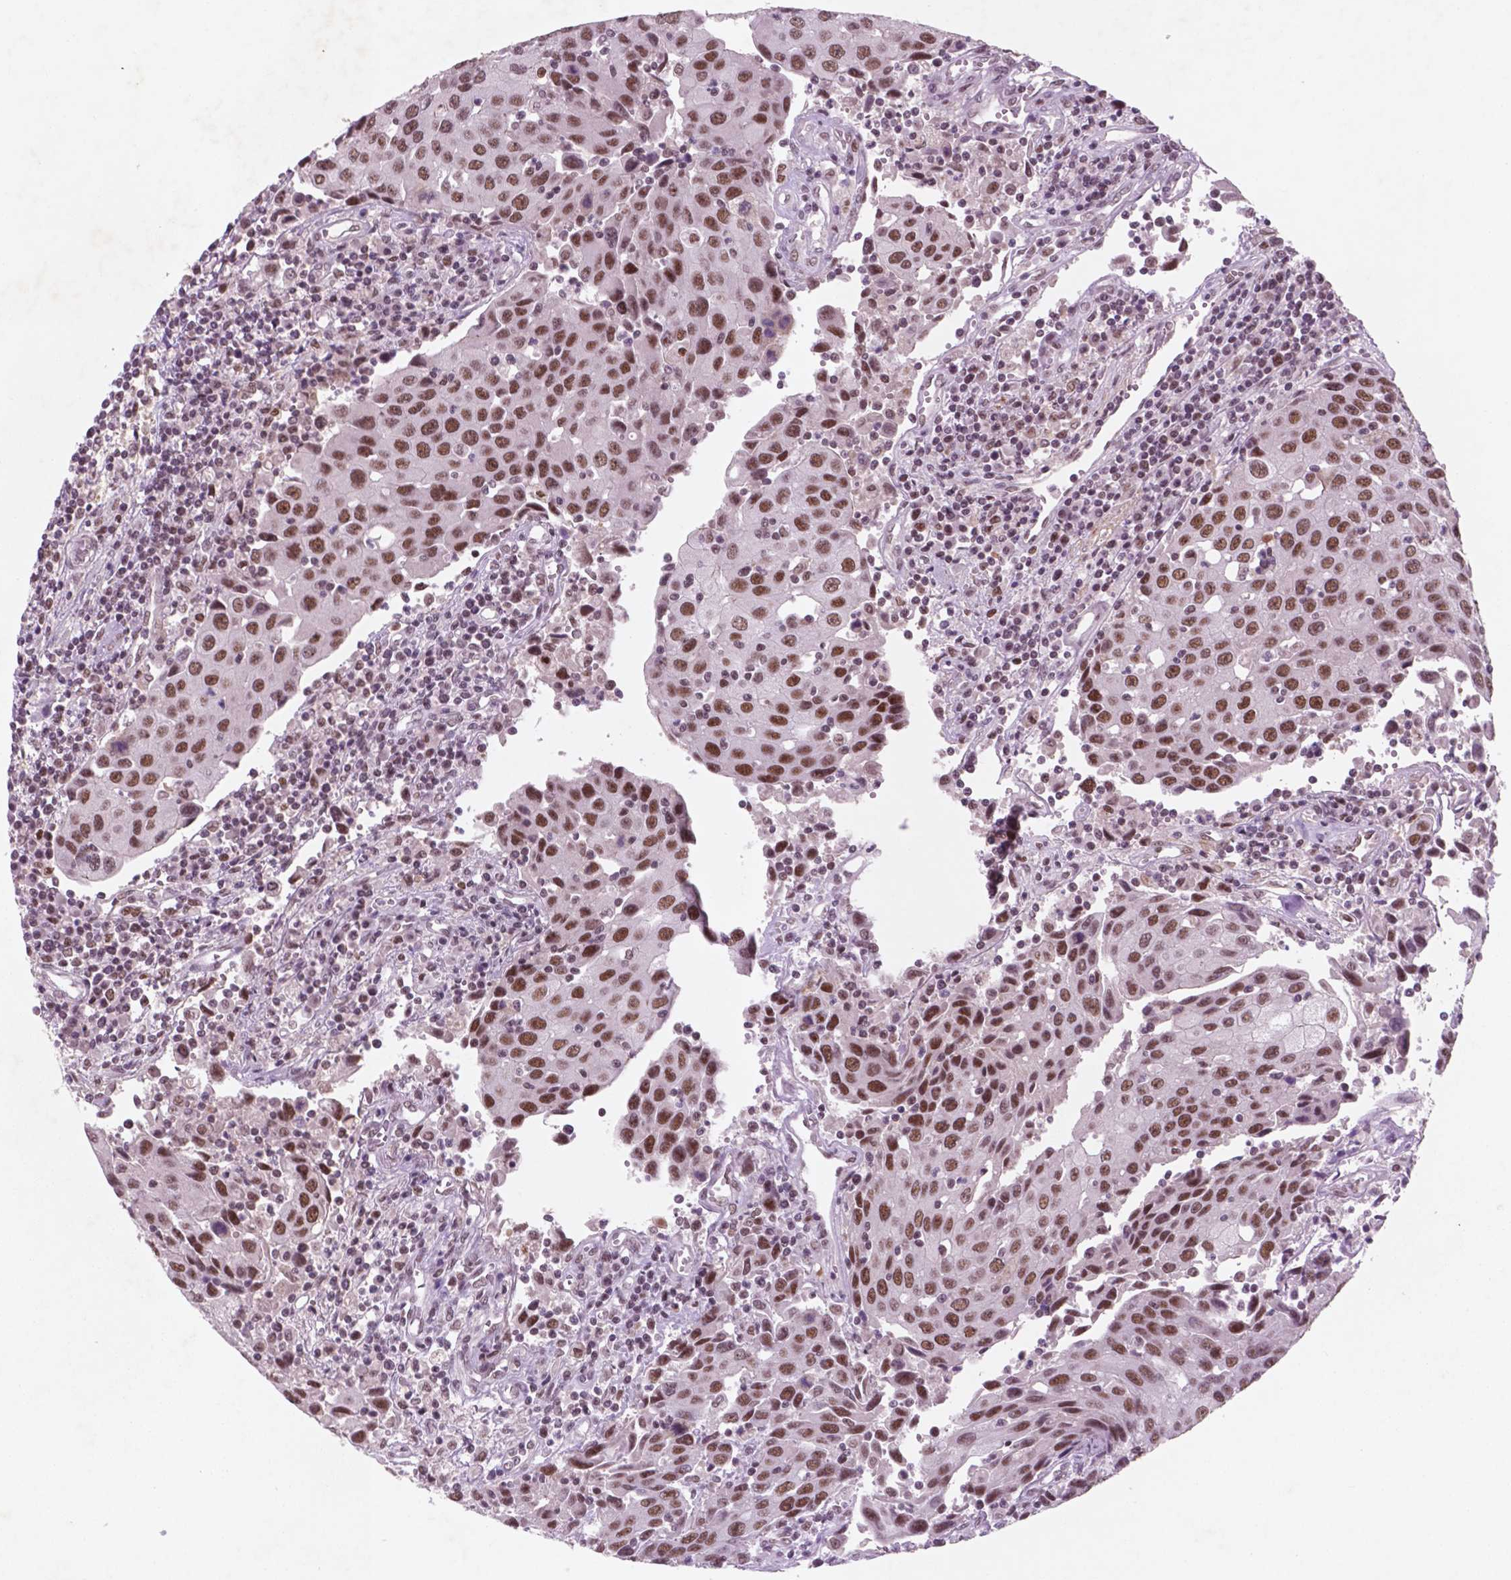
{"staining": {"intensity": "moderate", "quantity": ">75%", "location": "nuclear"}, "tissue": "urothelial cancer", "cell_type": "Tumor cells", "image_type": "cancer", "snomed": [{"axis": "morphology", "description": "Urothelial carcinoma, High grade"}, {"axis": "topography", "description": "Urinary bladder"}], "caption": "Tumor cells reveal moderate nuclear staining in approximately >75% of cells in urothelial carcinoma (high-grade). (Stains: DAB (3,3'-diaminobenzidine) in brown, nuclei in blue, Microscopy: brightfield microscopy at high magnification).", "gene": "CTR9", "patient": {"sex": "female", "age": 85}}